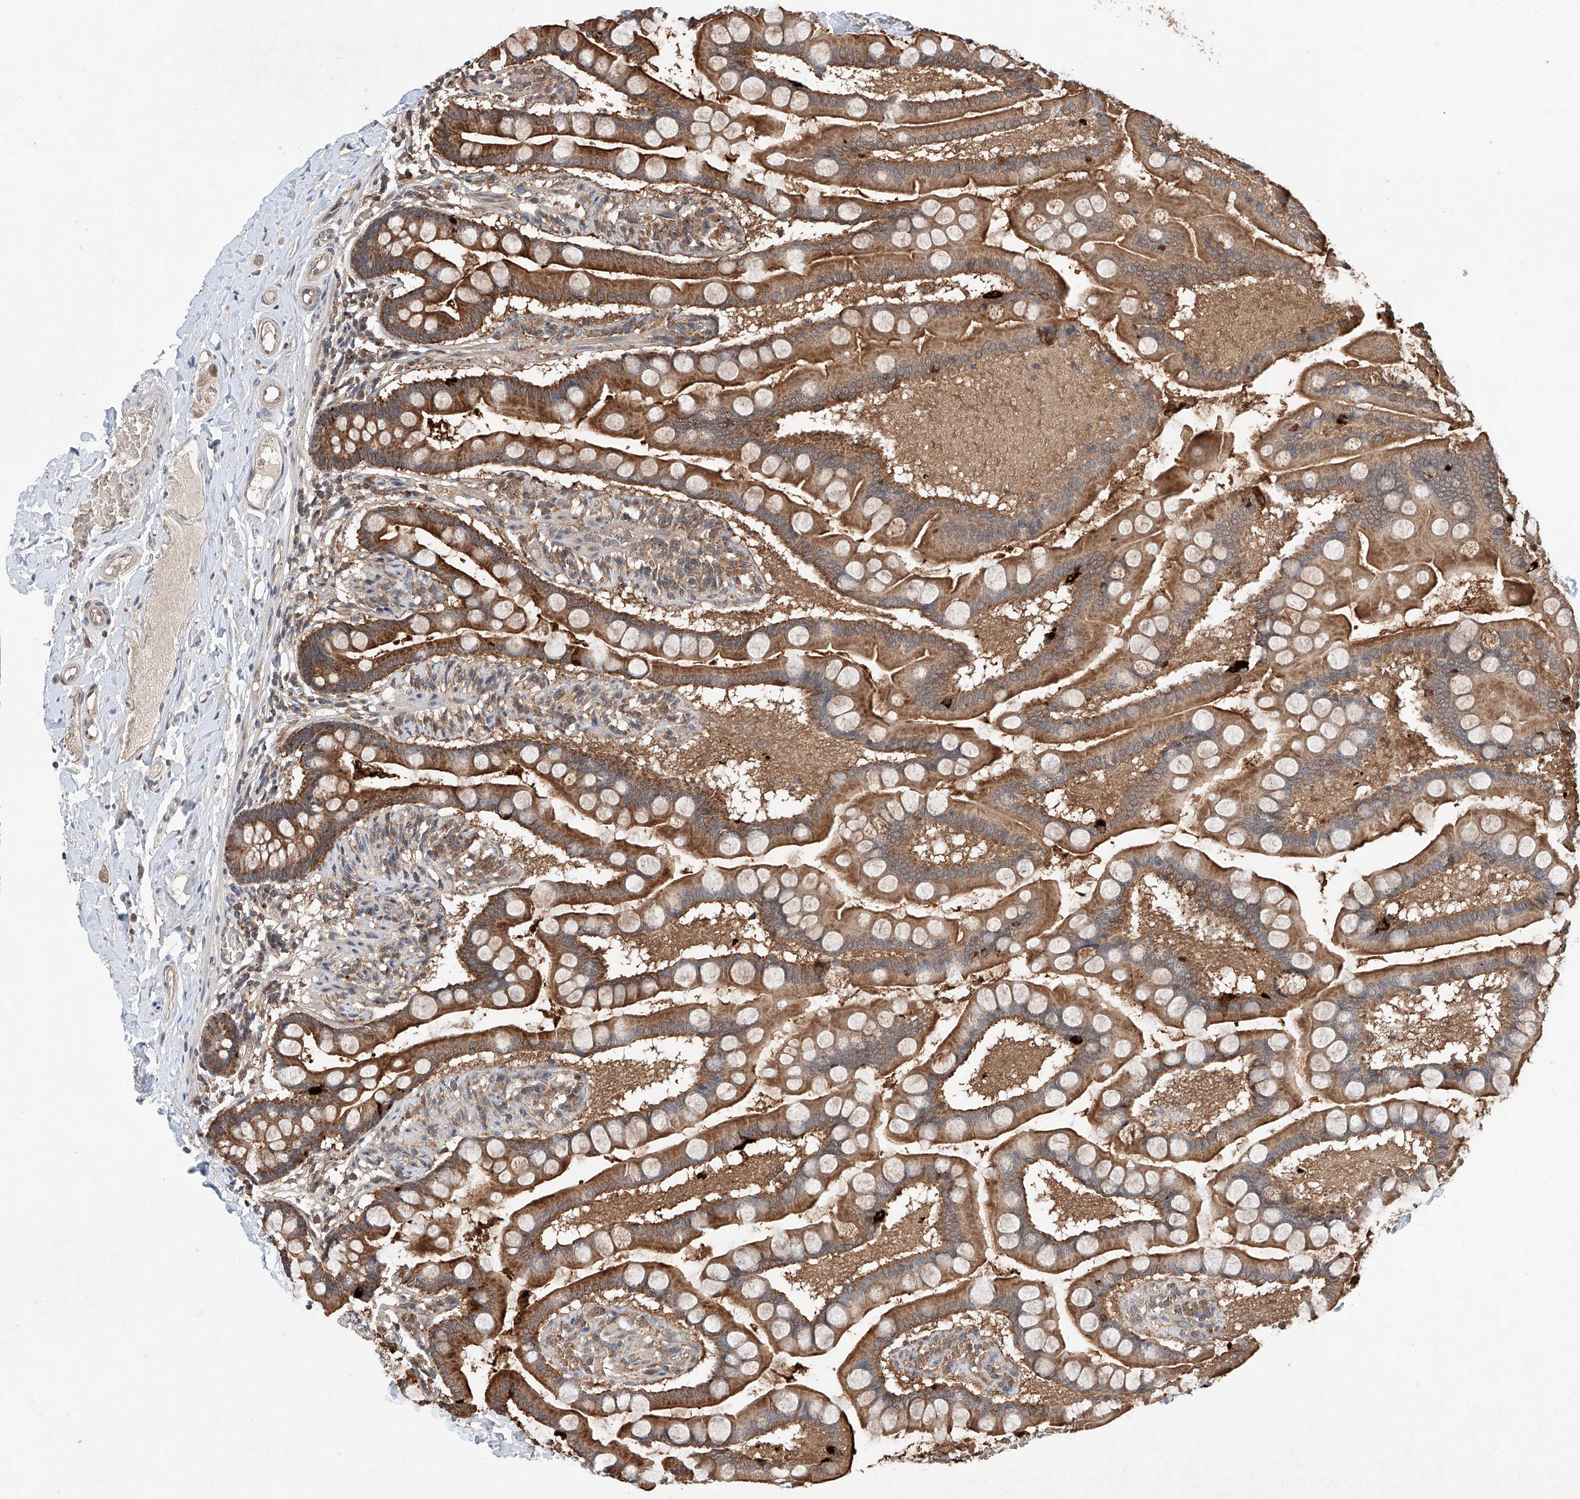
{"staining": {"intensity": "strong", "quantity": "25%-75%", "location": "cytoplasmic/membranous"}, "tissue": "small intestine", "cell_type": "Glandular cells", "image_type": "normal", "snomed": [{"axis": "morphology", "description": "Normal tissue, NOS"}, {"axis": "topography", "description": "Small intestine"}], "caption": "An IHC histopathology image of unremarkable tissue is shown. Protein staining in brown labels strong cytoplasmic/membranous positivity in small intestine within glandular cells. (IHC, brightfield microscopy, high magnification).", "gene": "FASTK", "patient": {"sex": "male", "age": 41}}